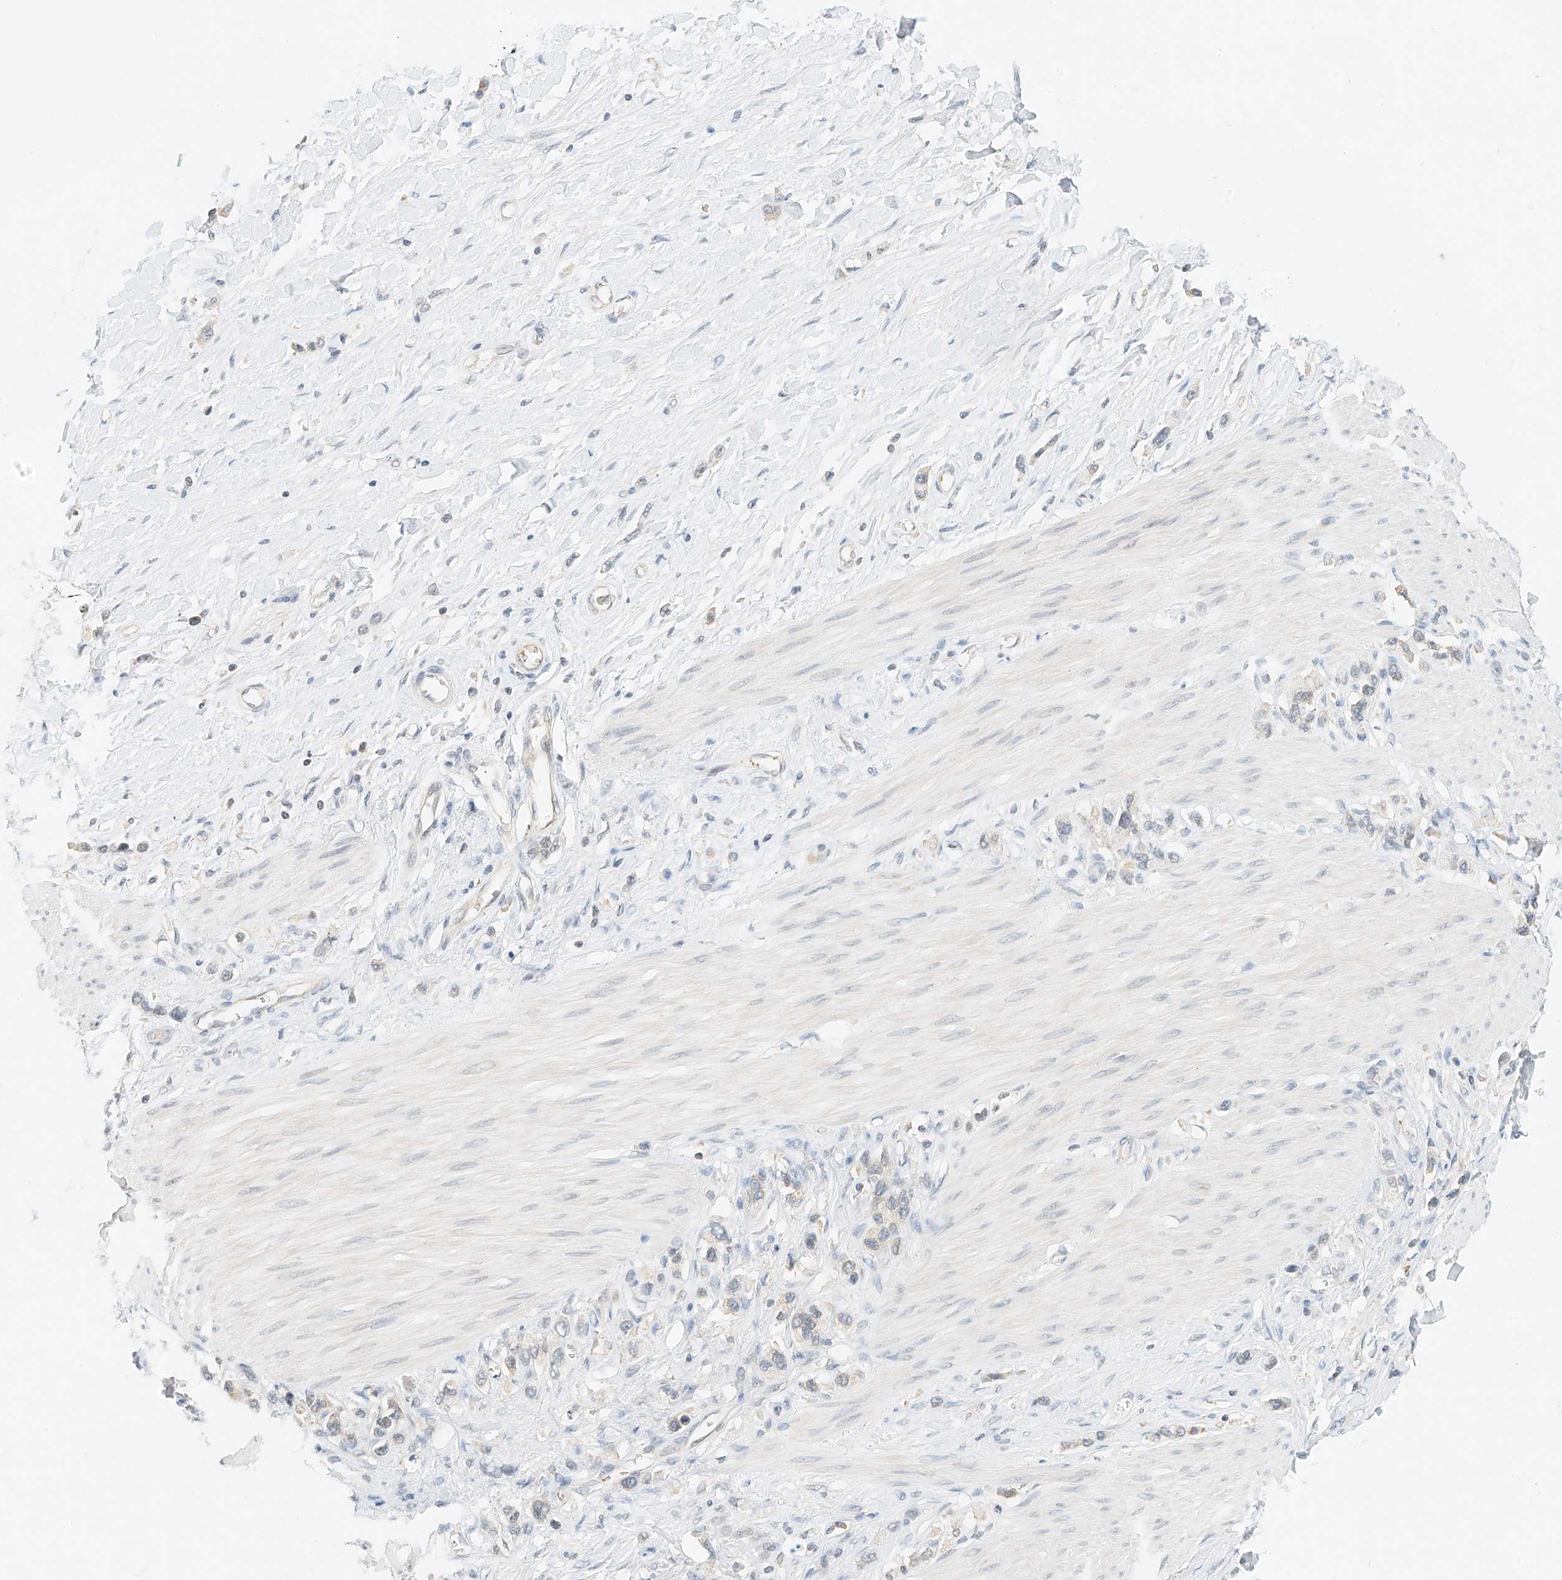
{"staining": {"intensity": "negative", "quantity": "none", "location": "none"}, "tissue": "stomach cancer", "cell_type": "Tumor cells", "image_type": "cancer", "snomed": [{"axis": "morphology", "description": "Normal tissue, NOS"}, {"axis": "morphology", "description": "Adenocarcinoma, NOS"}, {"axis": "topography", "description": "Stomach, upper"}, {"axis": "topography", "description": "Stomach"}], "caption": "Stomach cancer was stained to show a protein in brown. There is no significant staining in tumor cells. (IHC, brightfield microscopy, high magnification).", "gene": "PPA2", "patient": {"sex": "female", "age": 65}}